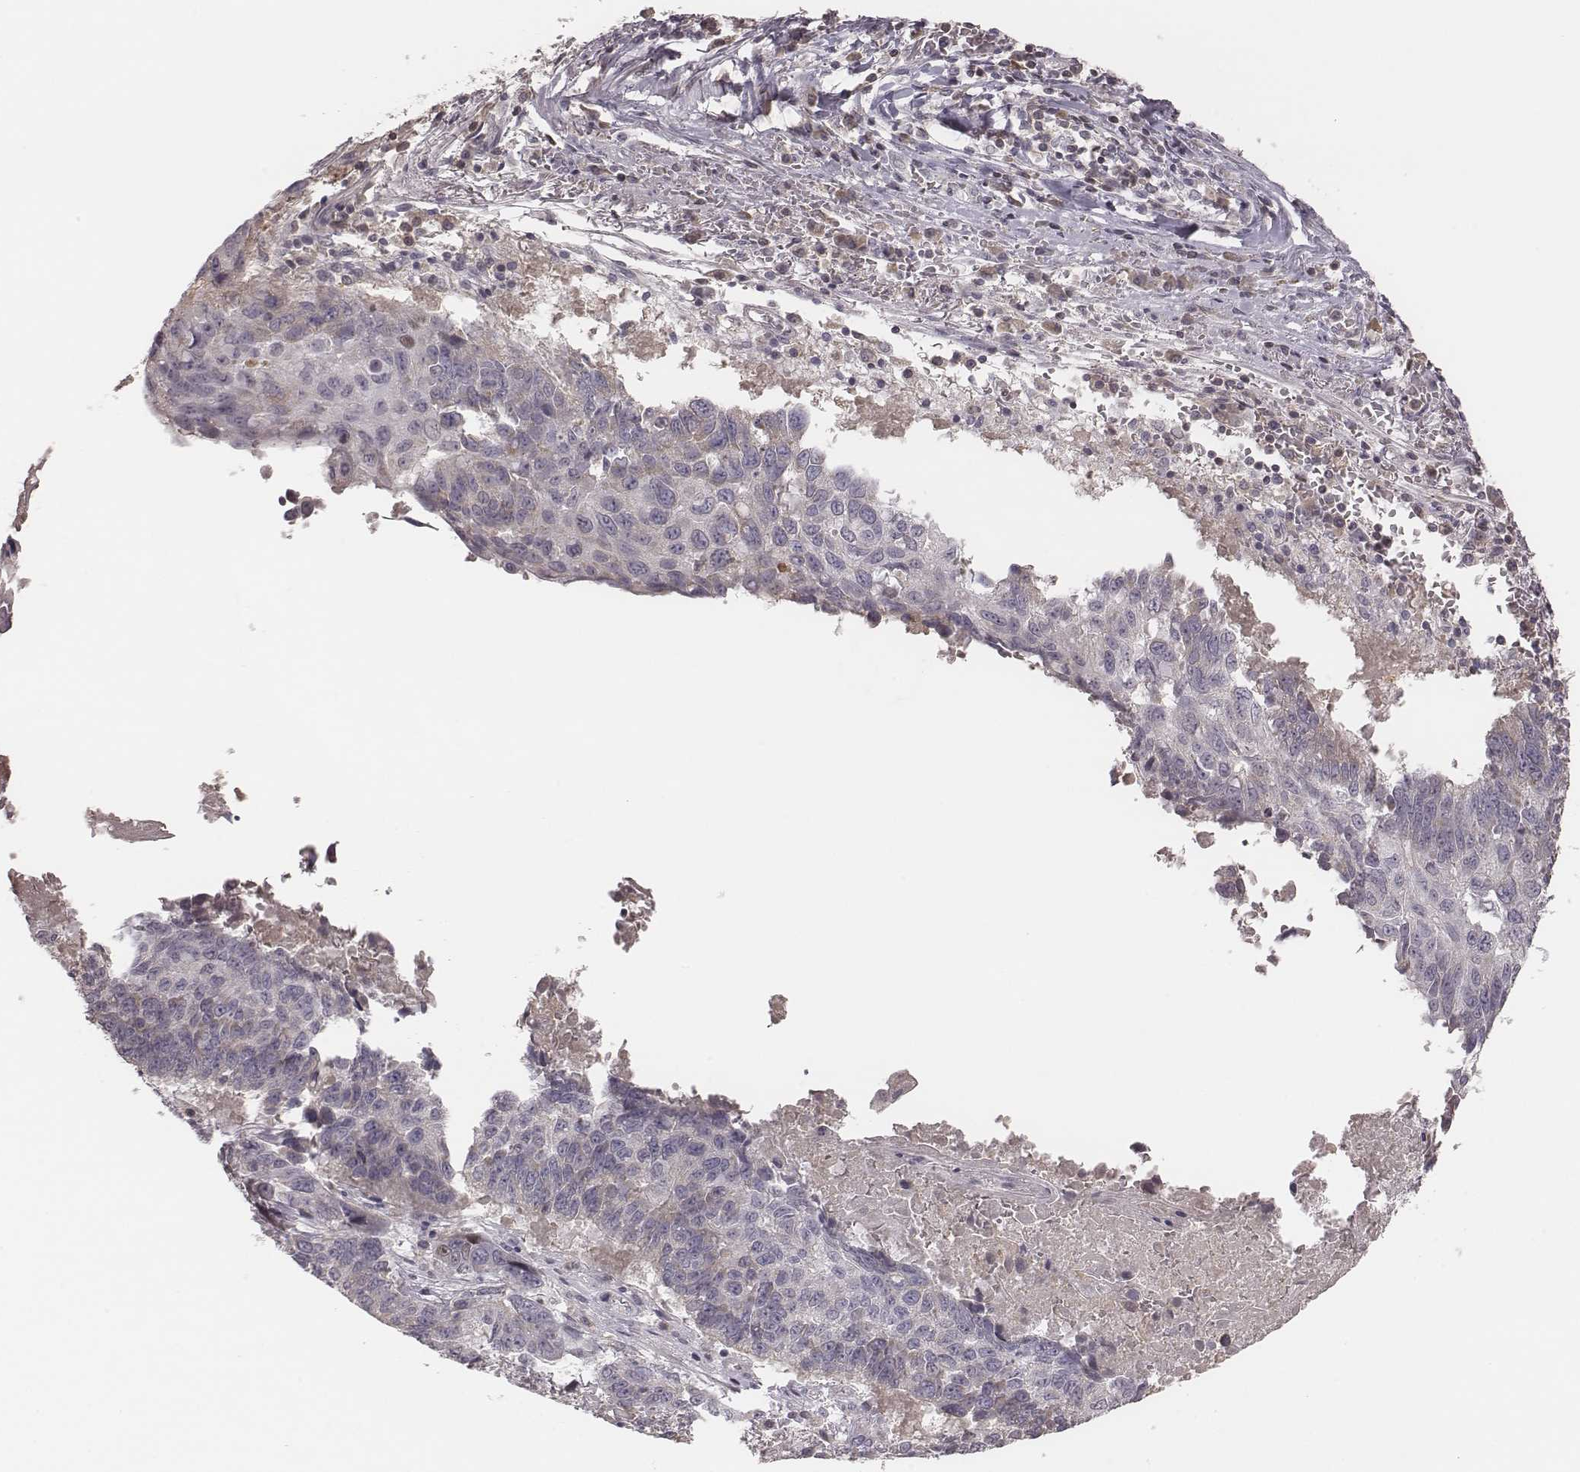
{"staining": {"intensity": "weak", "quantity": "<25%", "location": "cytoplasmic/membranous"}, "tissue": "lung cancer", "cell_type": "Tumor cells", "image_type": "cancer", "snomed": [{"axis": "morphology", "description": "Squamous cell carcinoma, NOS"}, {"axis": "topography", "description": "Lung"}], "caption": "Tumor cells show no significant expression in lung cancer (squamous cell carcinoma).", "gene": "TLX3", "patient": {"sex": "male", "age": 73}}